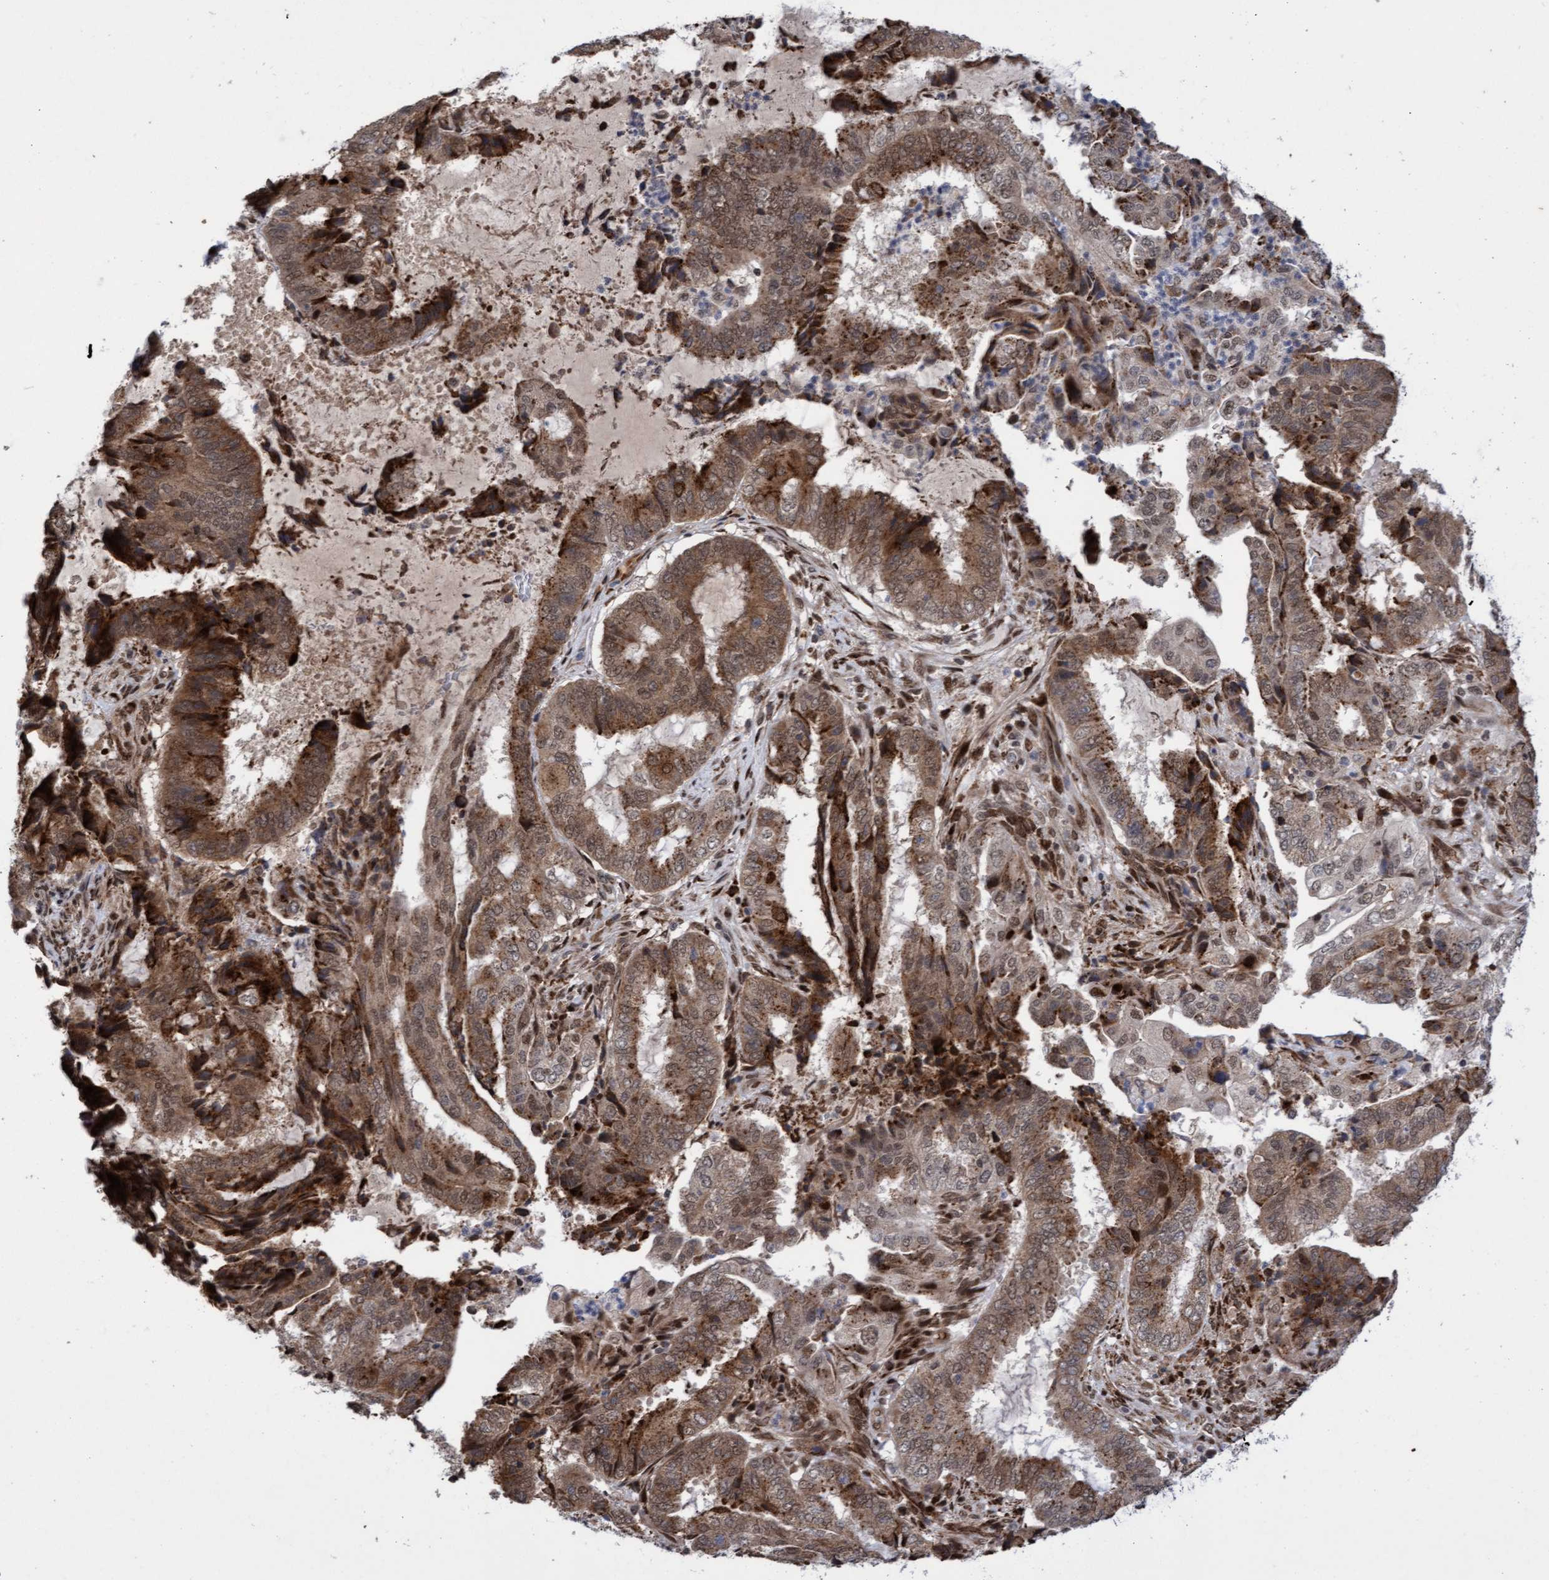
{"staining": {"intensity": "moderate", "quantity": ">75%", "location": "cytoplasmic/membranous,nuclear"}, "tissue": "endometrial cancer", "cell_type": "Tumor cells", "image_type": "cancer", "snomed": [{"axis": "morphology", "description": "Adenocarcinoma, NOS"}, {"axis": "topography", "description": "Endometrium"}], "caption": "IHC micrograph of neoplastic tissue: endometrial cancer stained using IHC demonstrates medium levels of moderate protein expression localized specifically in the cytoplasmic/membranous and nuclear of tumor cells, appearing as a cytoplasmic/membranous and nuclear brown color.", "gene": "TANC2", "patient": {"sex": "female", "age": 51}}